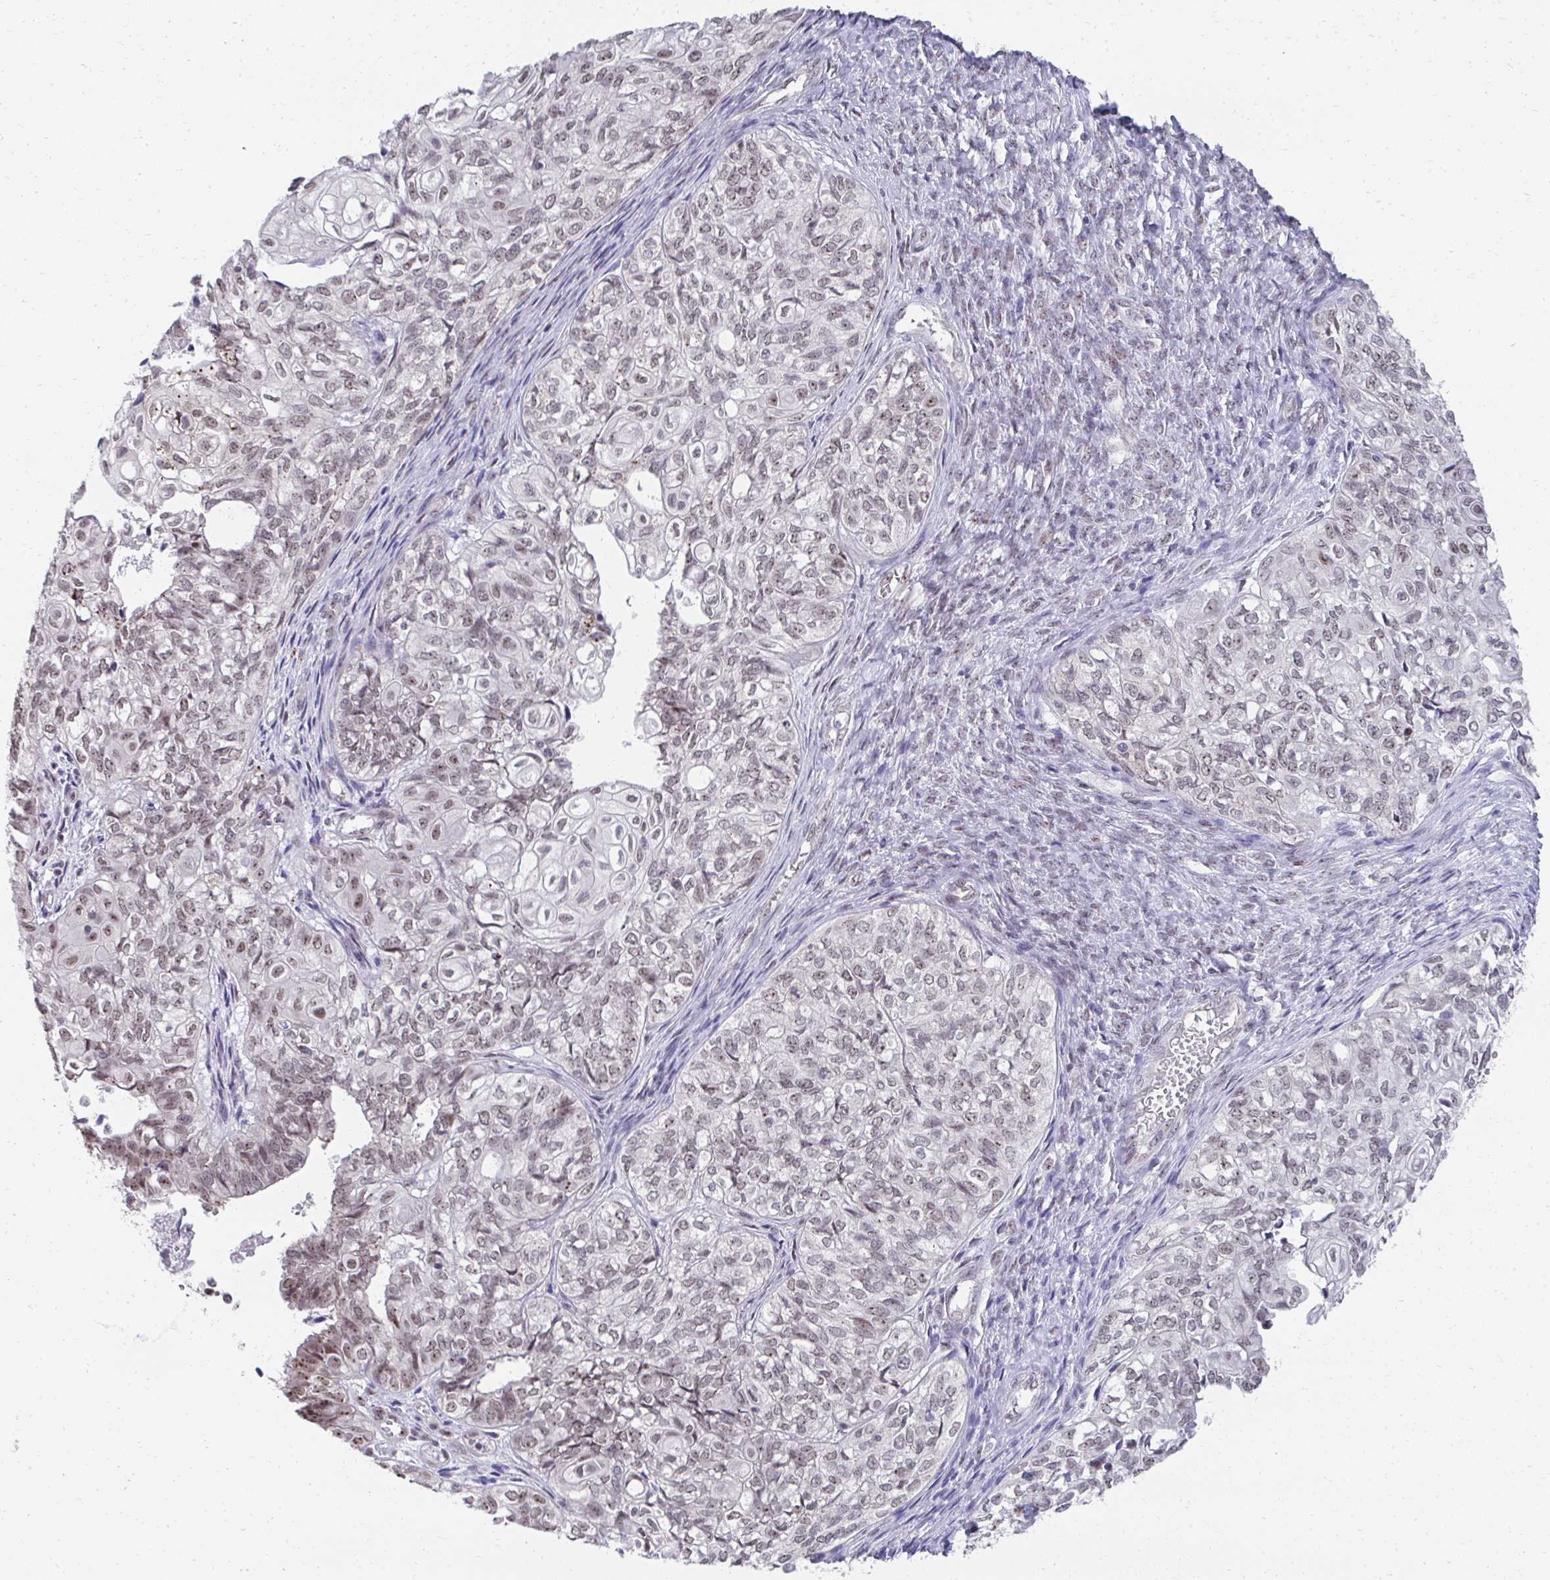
{"staining": {"intensity": "weak", "quantity": "25%-75%", "location": "nuclear"}, "tissue": "ovarian cancer", "cell_type": "Tumor cells", "image_type": "cancer", "snomed": [{"axis": "morphology", "description": "Carcinoma, endometroid"}, {"axis": "topography", "description": "Ovary"}], "caption": "Tumor cells reveal low levels of weak nuclear expression in about 25%-75% of cells in endometroid carcinoma (ovarian).", "gene": "HIRA", "patient": {"sex": "female", "age": 64}}